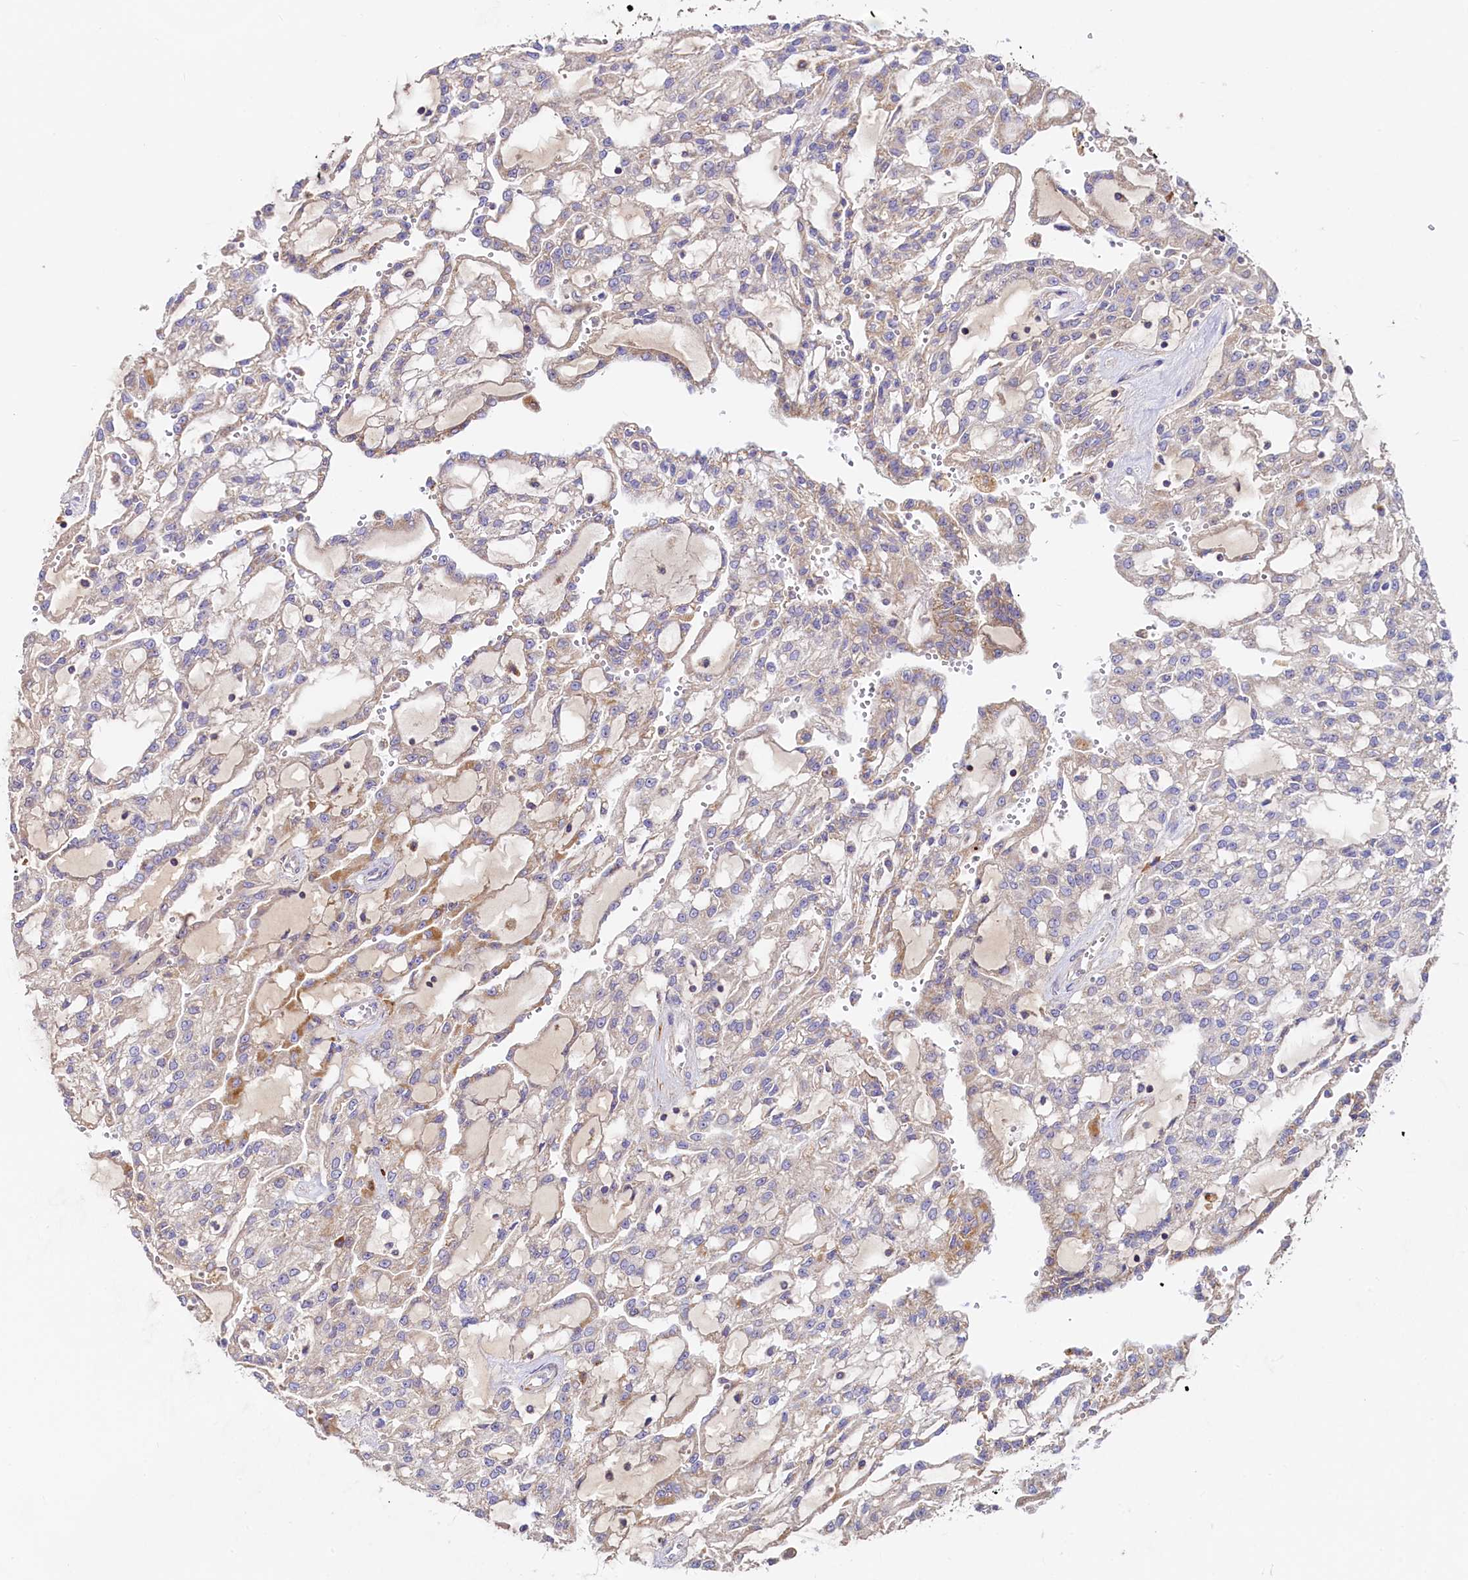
{"staining": {"intensity": "moderate", "quantity": "<25%", "location": "cytoplasmic/membranous"}, "tissue": "renal cancer", "cell_type": "Tumor cells", "image_type": "cancer", "snomed": [{"axis": "morphology", "description": "Adenocarcinoma, NOS"}, {"axis": "topography", "description": "Kidney"}], "caption": "Renal cancer (adenocarcinoma) was stained to show a protein in brown. There is low levels of moderate cytoplasmic/membranous positivity in about <25% of tumor cells.", "gene": "CIAO3", "patient": {"sex": "male", "age": 63}}